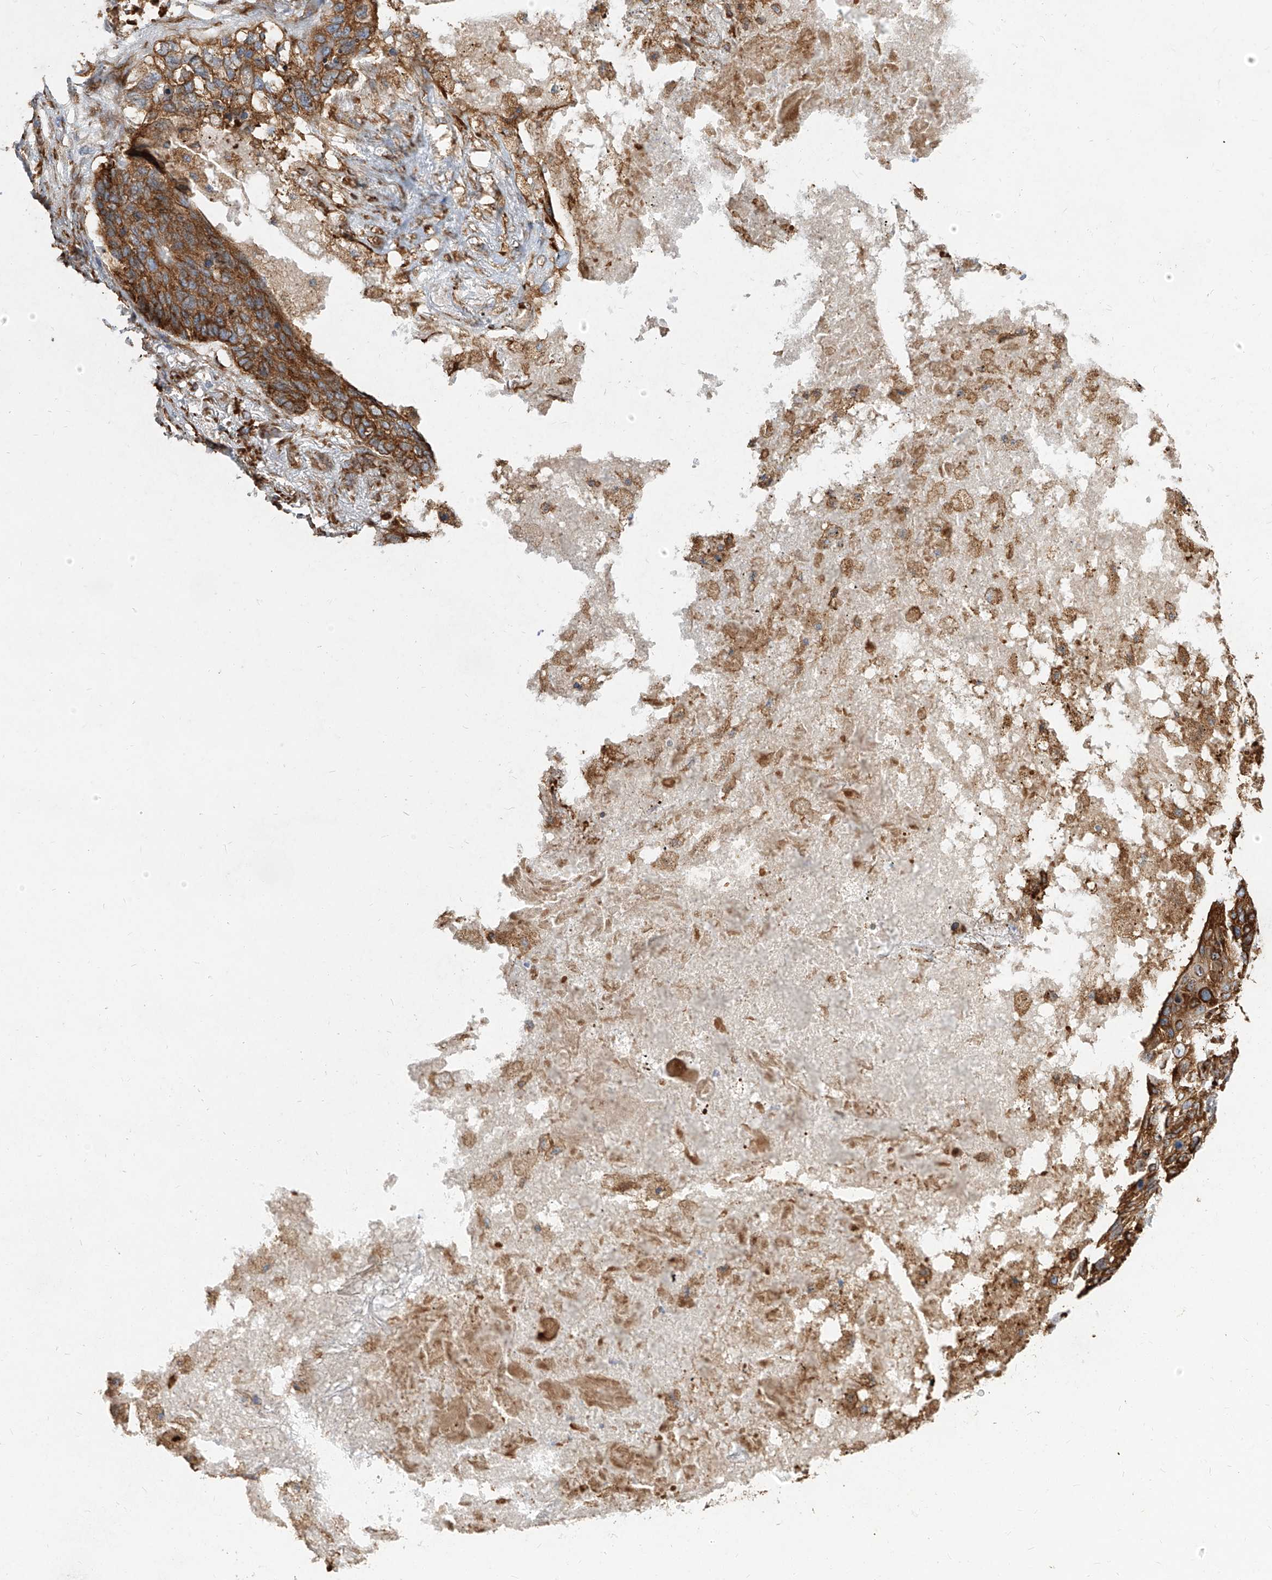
{"staining": {"intensity": "strong", "quantity": ">75%", "location": "cytoplasmic/membranous"}, "tissue": "lung cancer", "cell_type": "Tumor cells", "image_type": "cancer", "snomed": [{"axis": "morphology", "description": "Squamous cell carcinoma, NOS"}, {"axis": "topography", "description": "Lung"}], "caption": "Protein analysis of squamous cell carcinoma (lung) tissue displays strong cytoplasmic/membranous positivity in about >75% of tumor cells.", "gene": "RPS25", "patient": {"sex": "female", "age": 63}}